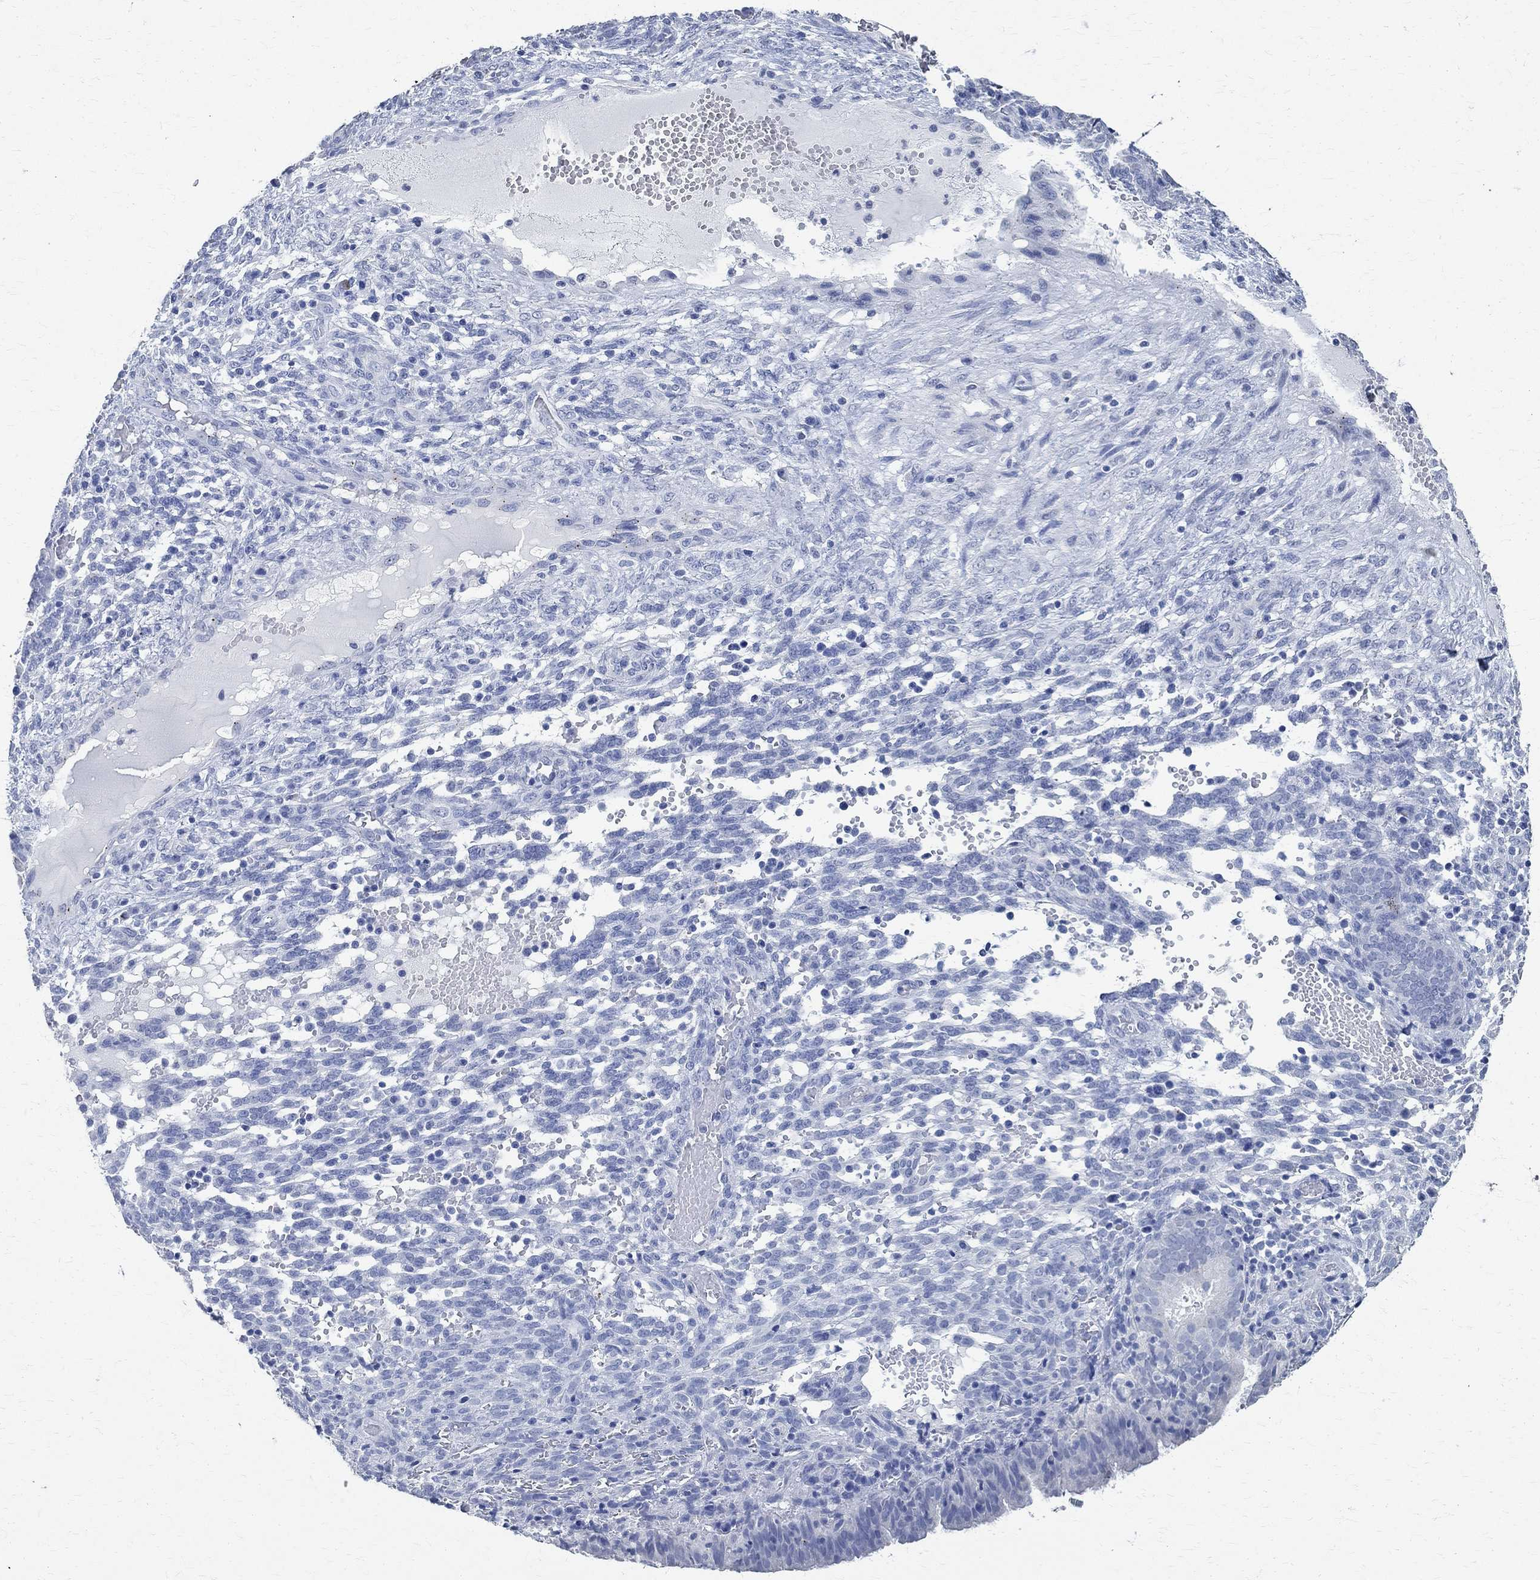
{"staining": {"intensity": "negative", "quantity": "none", "location": "none"}, "tissue": "endometrium", "cell_type": "Cells in endometrial stroma", "image_type": "normal", "snomed": [{"axis": "morphology", "description": "Normal tissue, NOS"}, {"axis": "topography", "description": "Endometrium"}], "caption": "The image displays no significant staining in cells in endometrial stroma of endometrium. (DAB immunohistochemistry (IHC), high magnification).", "gene": "TMEM221", "patient": {"sex": "female", "age": 42}}